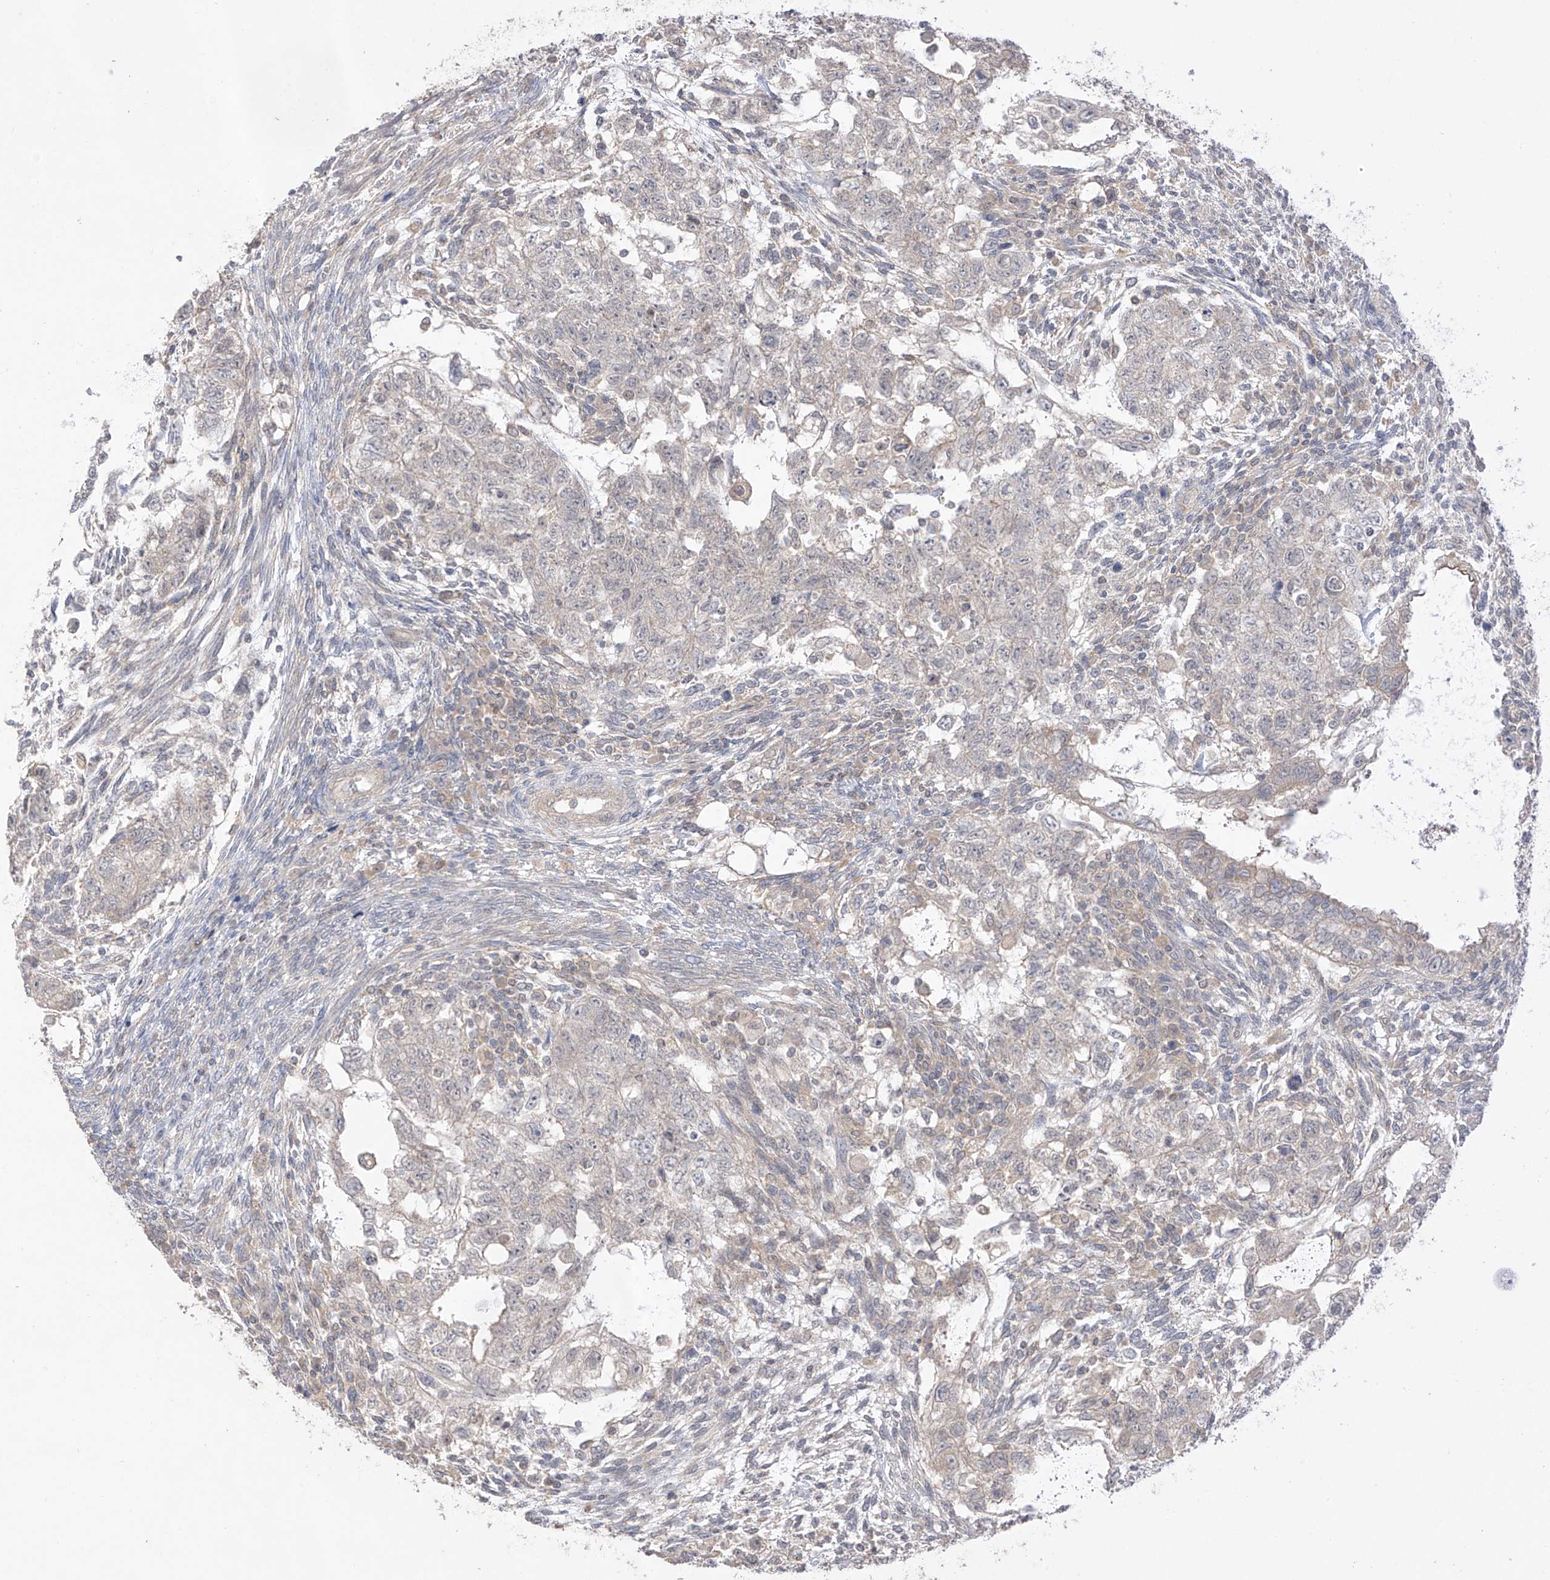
{"staining": {"intensity": "negative", "quantity": "none", "location": "none"}, "tissue": "testis cancer", "cell_type": "Tumor cells", "image_type": "cancer", "snomed": [{"axis": "morphology", "description": "Carcinoma, Embryonal, NOS"}, {"axis": "topography", "description": "Testis"}], "caption": "Tumor cells are negative for brown protein staining in testis cancer (embryonal carcinoma).", "gene": "ANGEL2", "patient": {"sex": "male", "age": 37}}